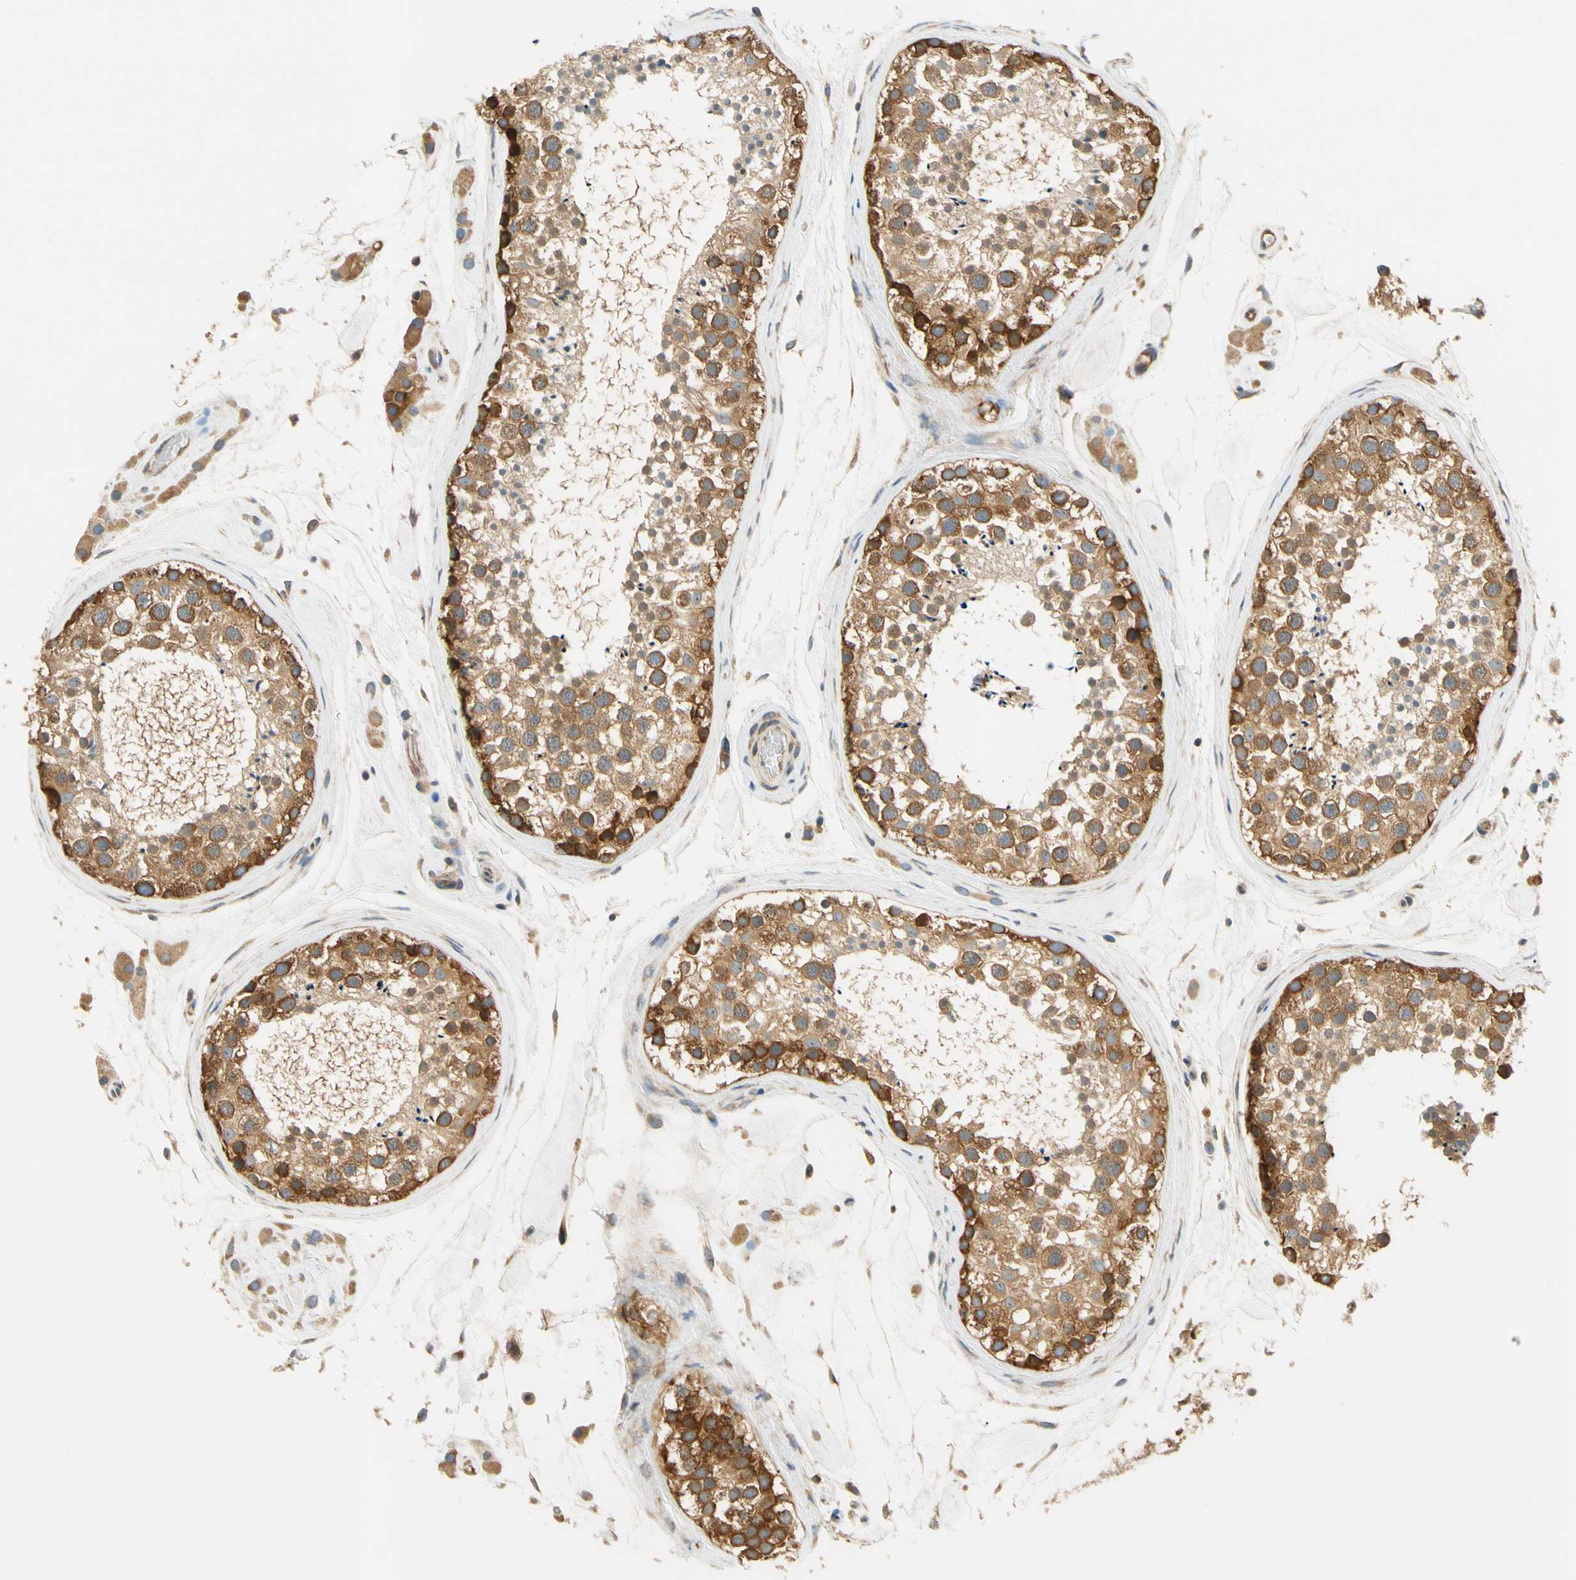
{"staining": {"intensity": "moderate", "quantity": ">75%", "location": "cytoplasmic/membranous"}, "tissue": "testis", "cell_type": "Cells in seminiferous ducts", "image_type": "normal", "snomed": [{"axis": "morphology", "description": "Normal tissue, NOS"}, {"axis": "topography", "description": "Testis"}], "caption": "Testis stained for a protein (brown) demonstrates moderate cytoplasmic/membranous positive staining in about >75% of cells in seminiferous ducts.", "gene": "LRRC47", "patient": {"sex": "male", "age": 46}}